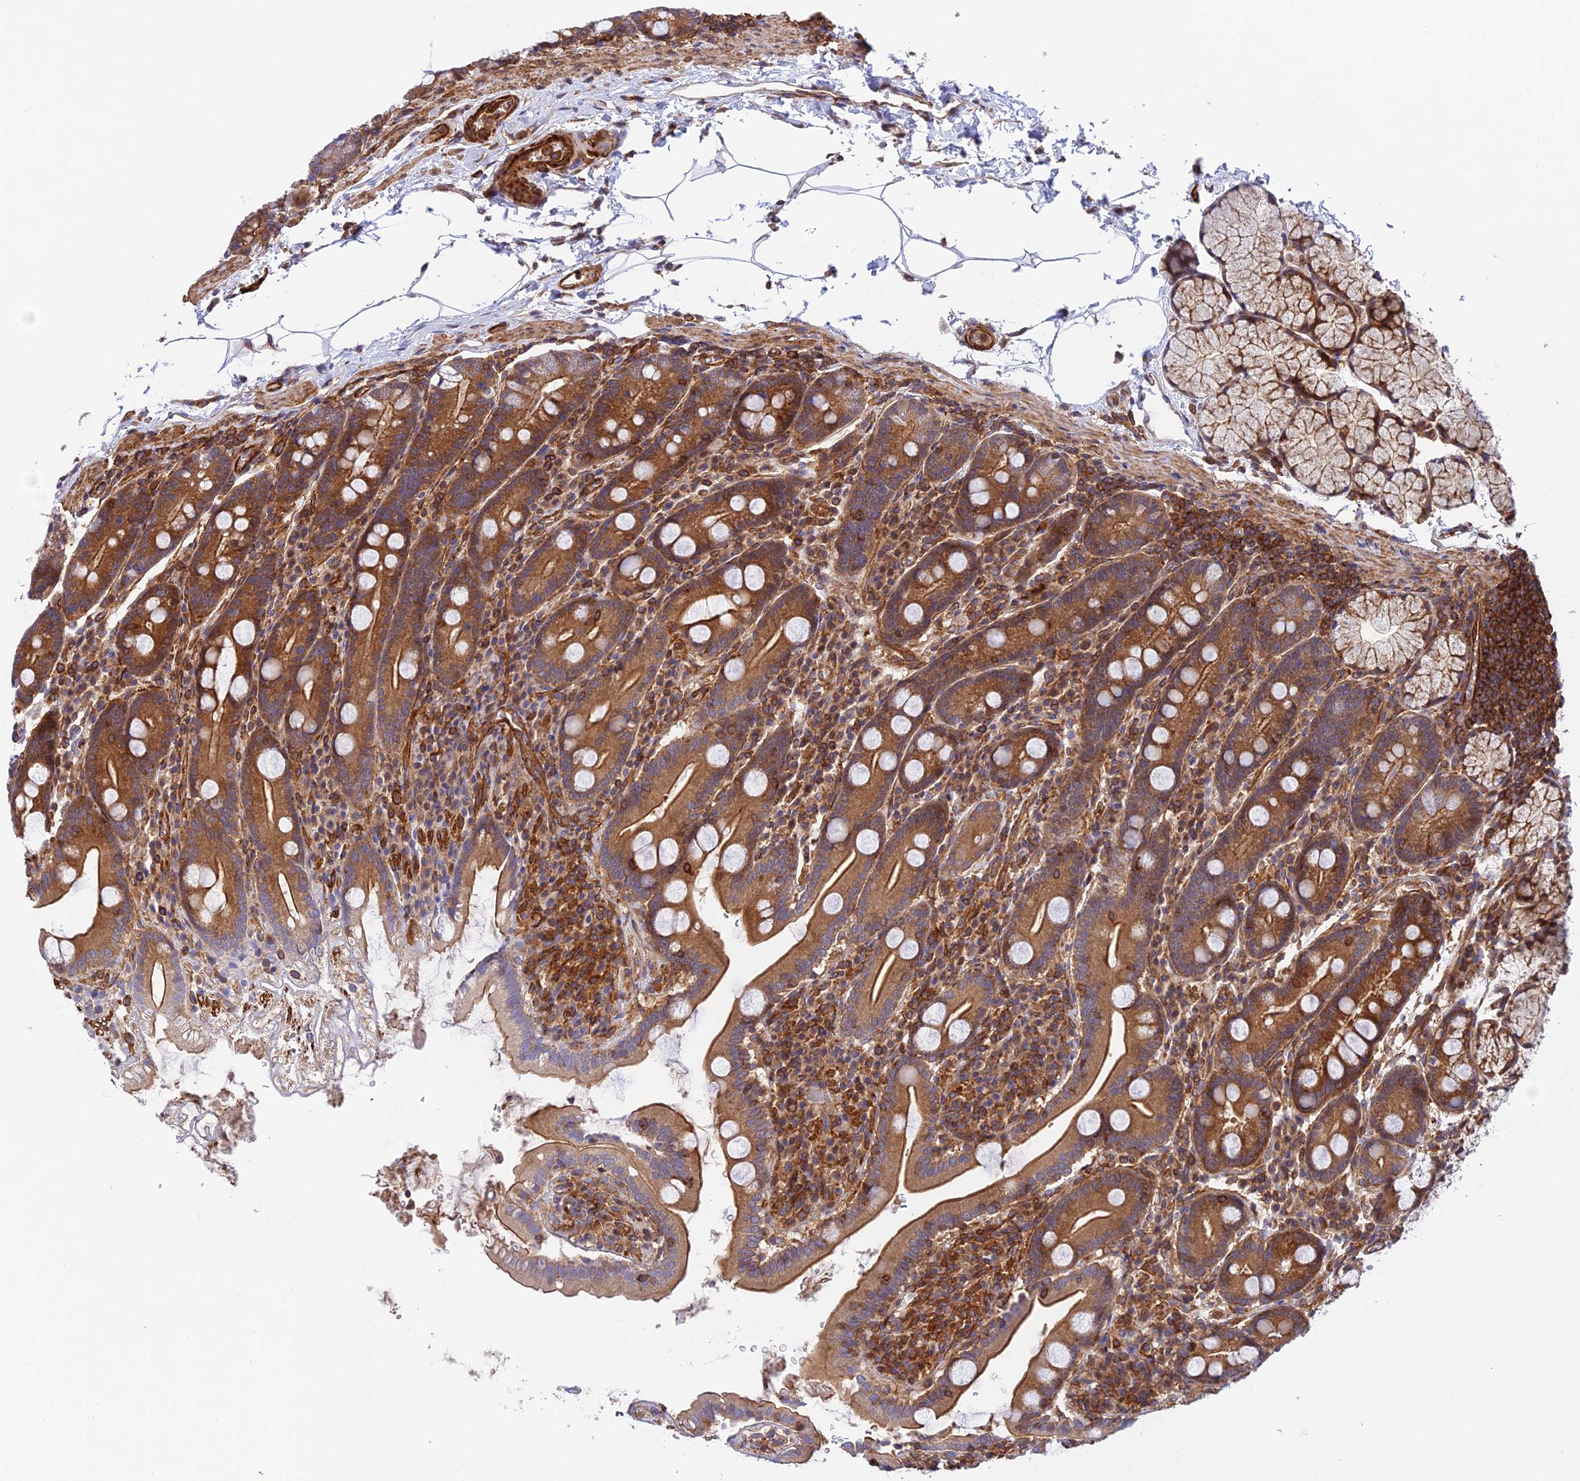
{"staining": {"intensity": "strong", "quantity": ">75%", "location": "cytoplasmic/membranous"}, "tissue": "duodenum", "cell_type": "Glandular cells", "image_type": "normal", "snomed": [{"axis": "morphology", "description": "Normal tissue, NOS"}, {"axis": "topography", "description": "Duodenum"}], "caption": "Immunohistochemistry (DAB) staining of normal duodenum demonstrates strong cytoplasmic/membranous protein expression in about >75% of glandular cells.", "gene": "EVI5L", "patient": {"sex": "male", "age": 35}}